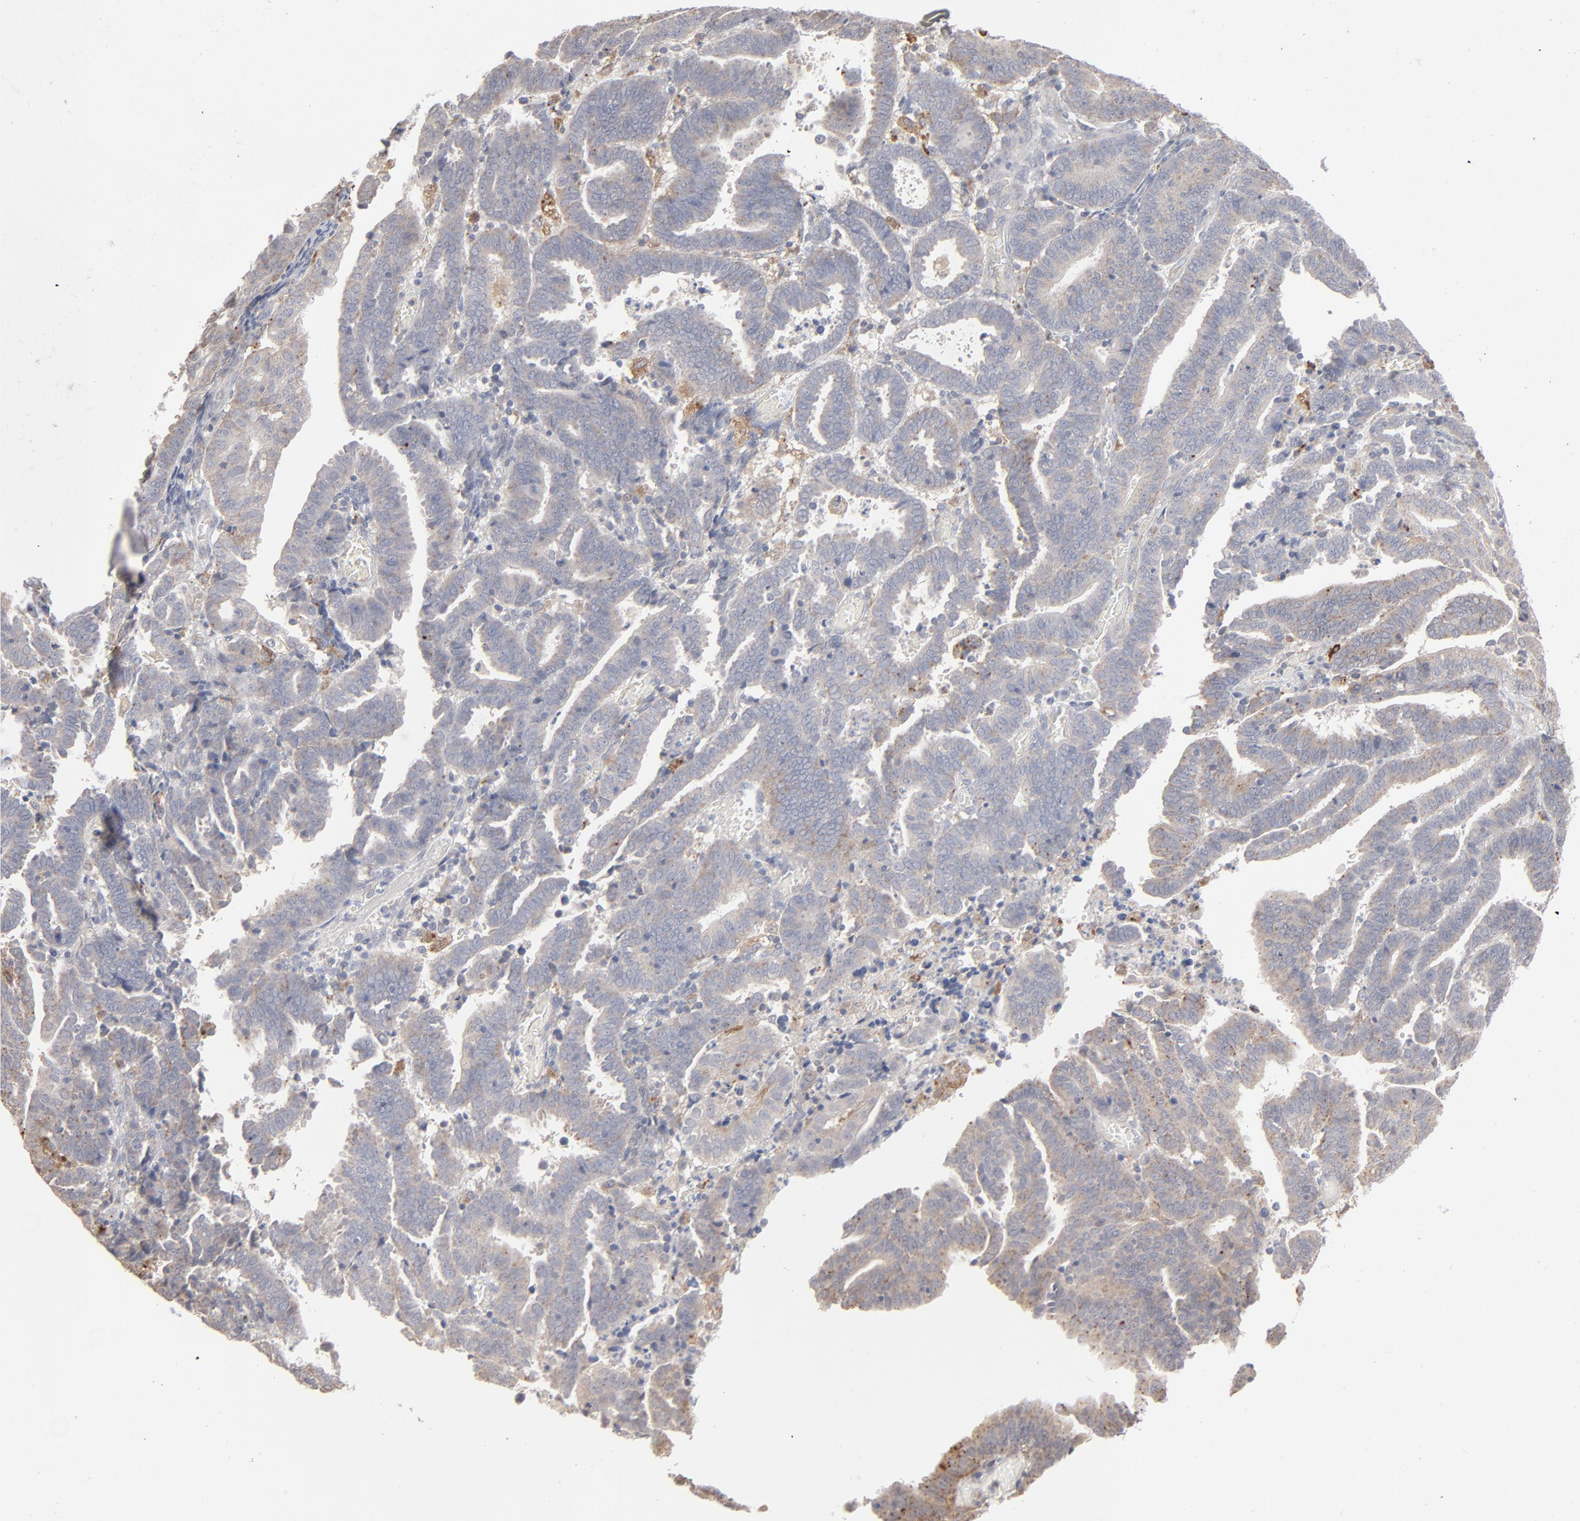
{"staining": {"intensity": "negative", "quantity": "none", "location": "none"}, "tissue": "endometrial cancer", "cell_type": "Tumor cells", "image_type": "cancer", "snomed": [{"axis": "morphology", "description": "Adenocarcinoma, NOS"}, {"axis": "topography", "description": "Uterus"}], "caption": "Endometrial adenocarcinoma was stained to show a protein in brown. There is no significant staining in tumor cells.", "gene": "POMT2", "patient": {"sex": "female", "age": 83}}